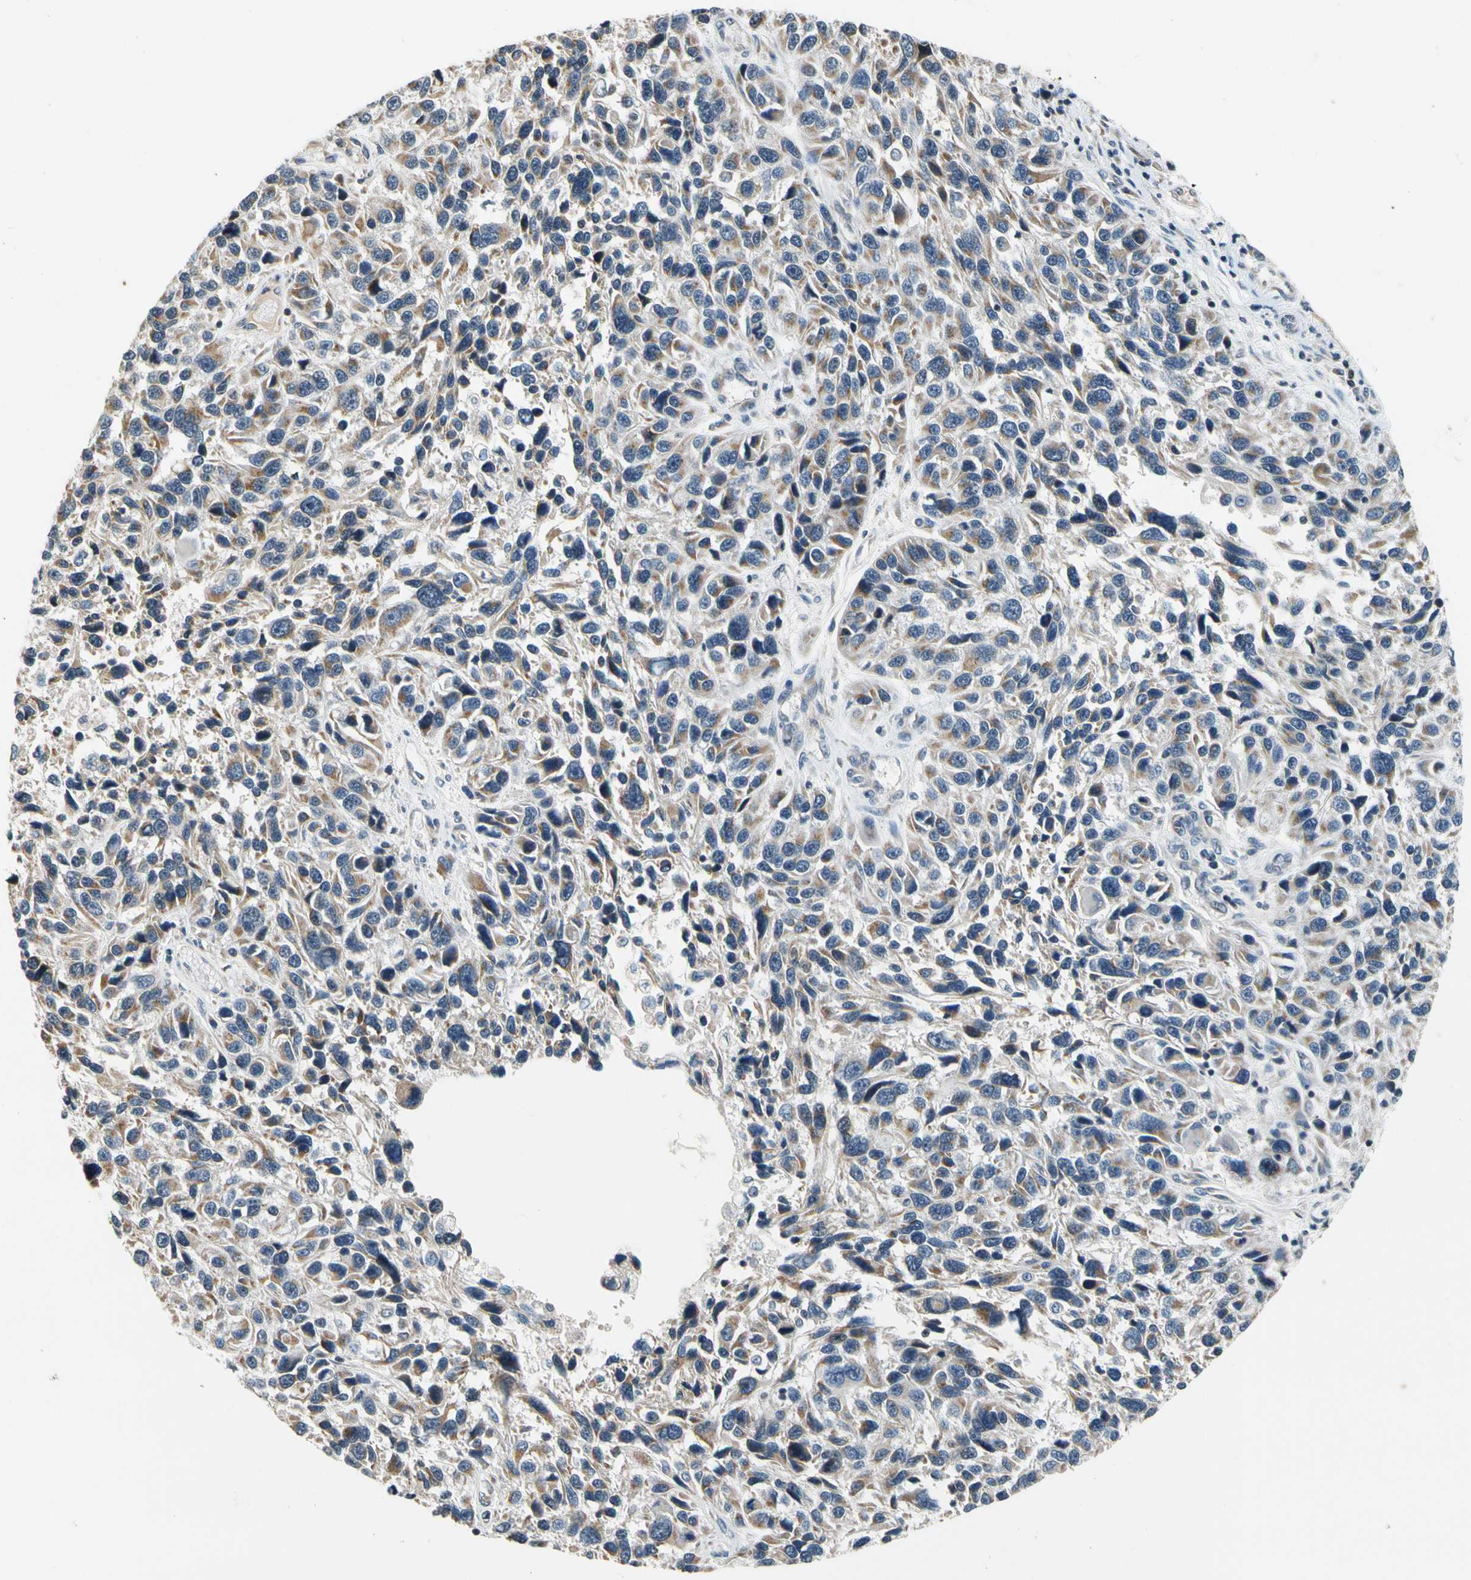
{"staining": {"intensity": "weak", "quantity": "25%-75%", "location": "cytoplasmic/membranous"}, "tissue": "melanoma", "cell_type": "Tumor cells", "image_type": "cancer", "snomed": [{"axis": "morphology", "description": "Malignant melanoma, NOS"}, {"axis": "topography", "description": "Skin"}], "caption": "Immunohistochemical staining of human malignant melanoma reveals weak cytoplasmic/membranous protein expression in approximately 25%-75% of tumor cells. (IHC, brightfield microscopy, high magnification).", "gene": "SOX30", "patient": {"sex": "male", "age": 53}}